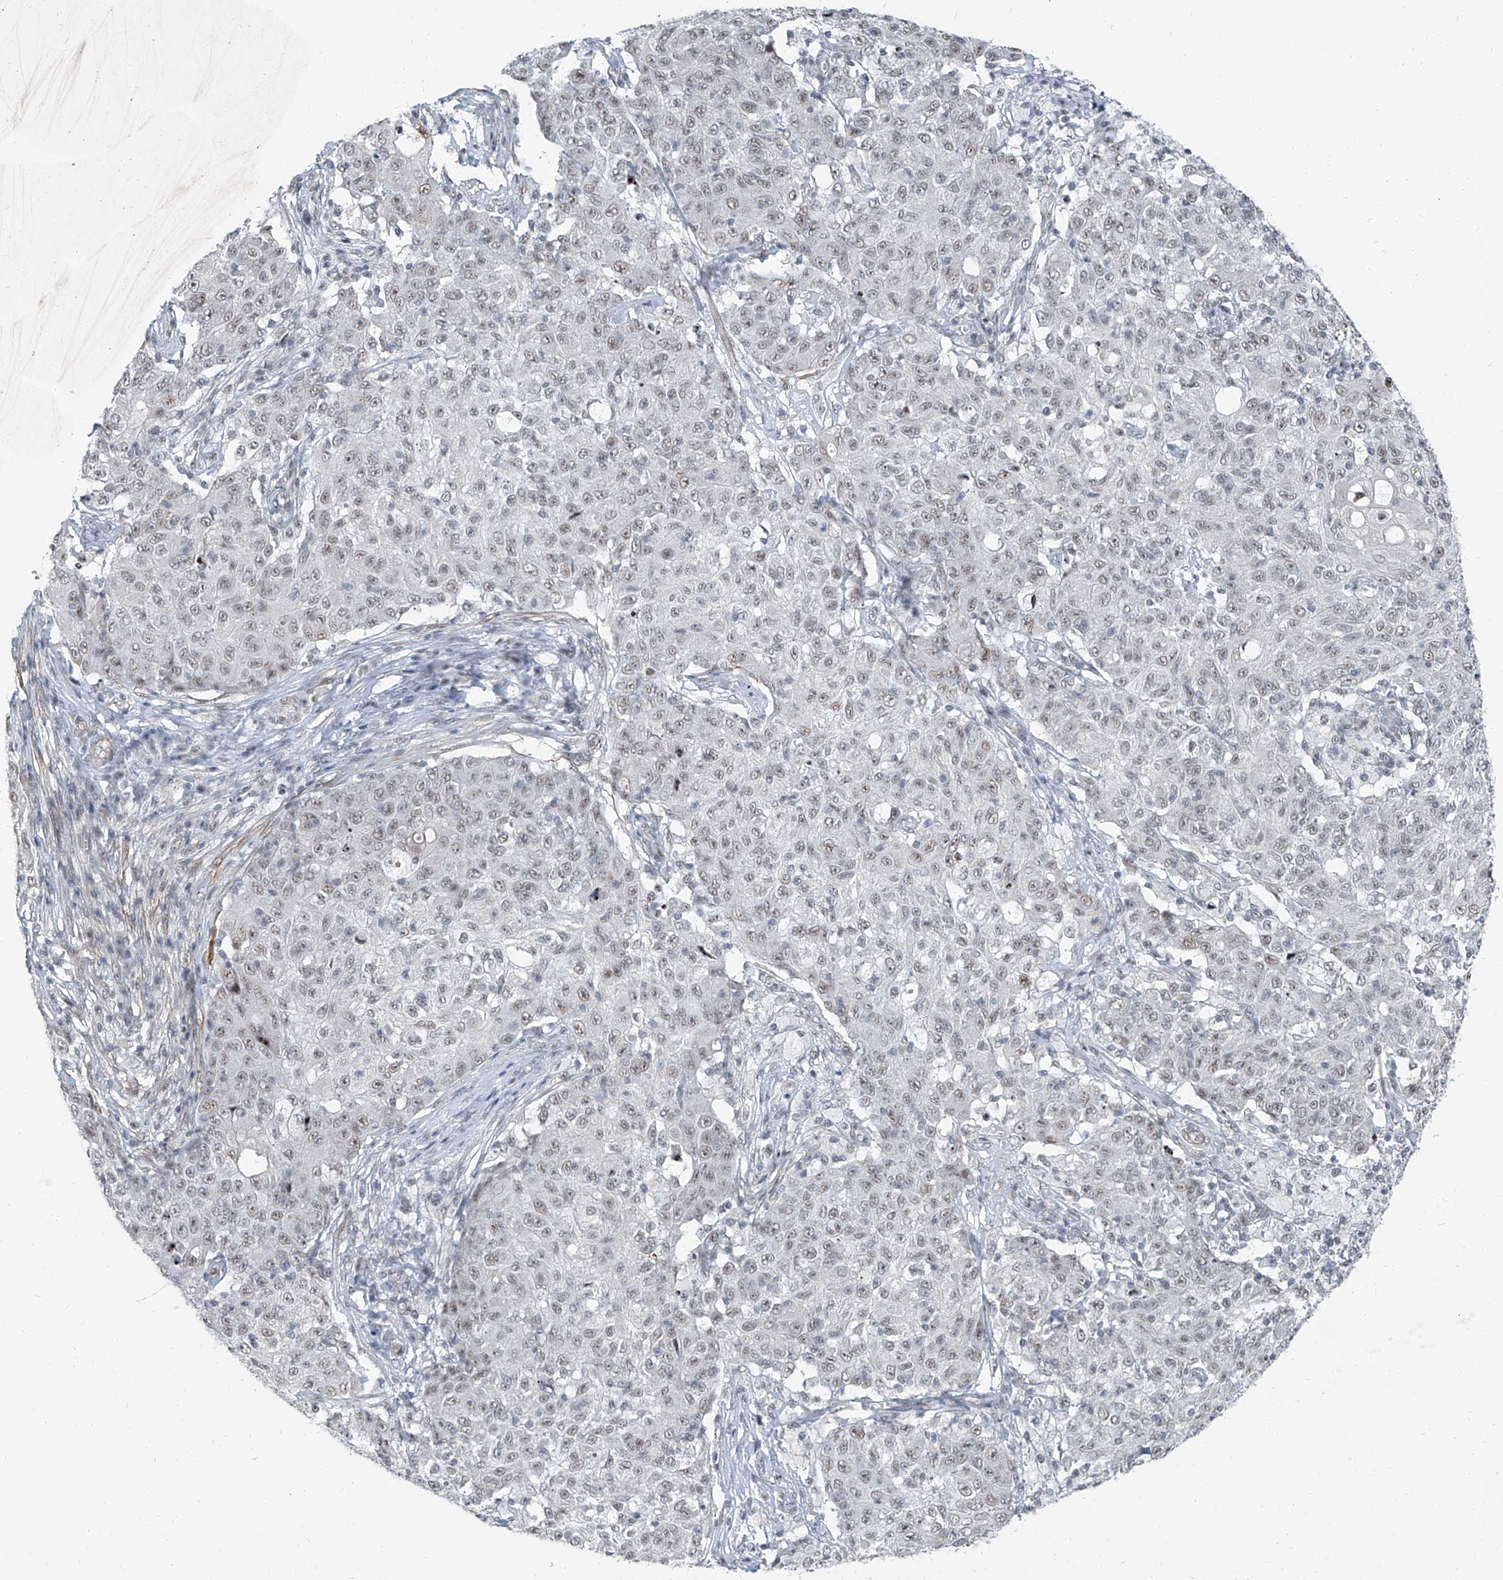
{"staining": {"intensity": "weak", "quantity": "25%-75%", "location": "nuclear"}, "tissue": "ovarian cancer", "cell_type": "Tumor cells", "image_type": "cancer", "snomed": [{"axis": "morphology", "description": "Carcinoma, endometroid"}, {"axis": "topography", "description": "Ovary"}], "caption": "Immunohistochemistry of human ovarian cancer (endometroid carcinoma) displays low levels of weak nuclear staining in about 25%-75% of tumor cells.", "gene": "TXLNB", "patient": {"sex": "female", "age": 42}}